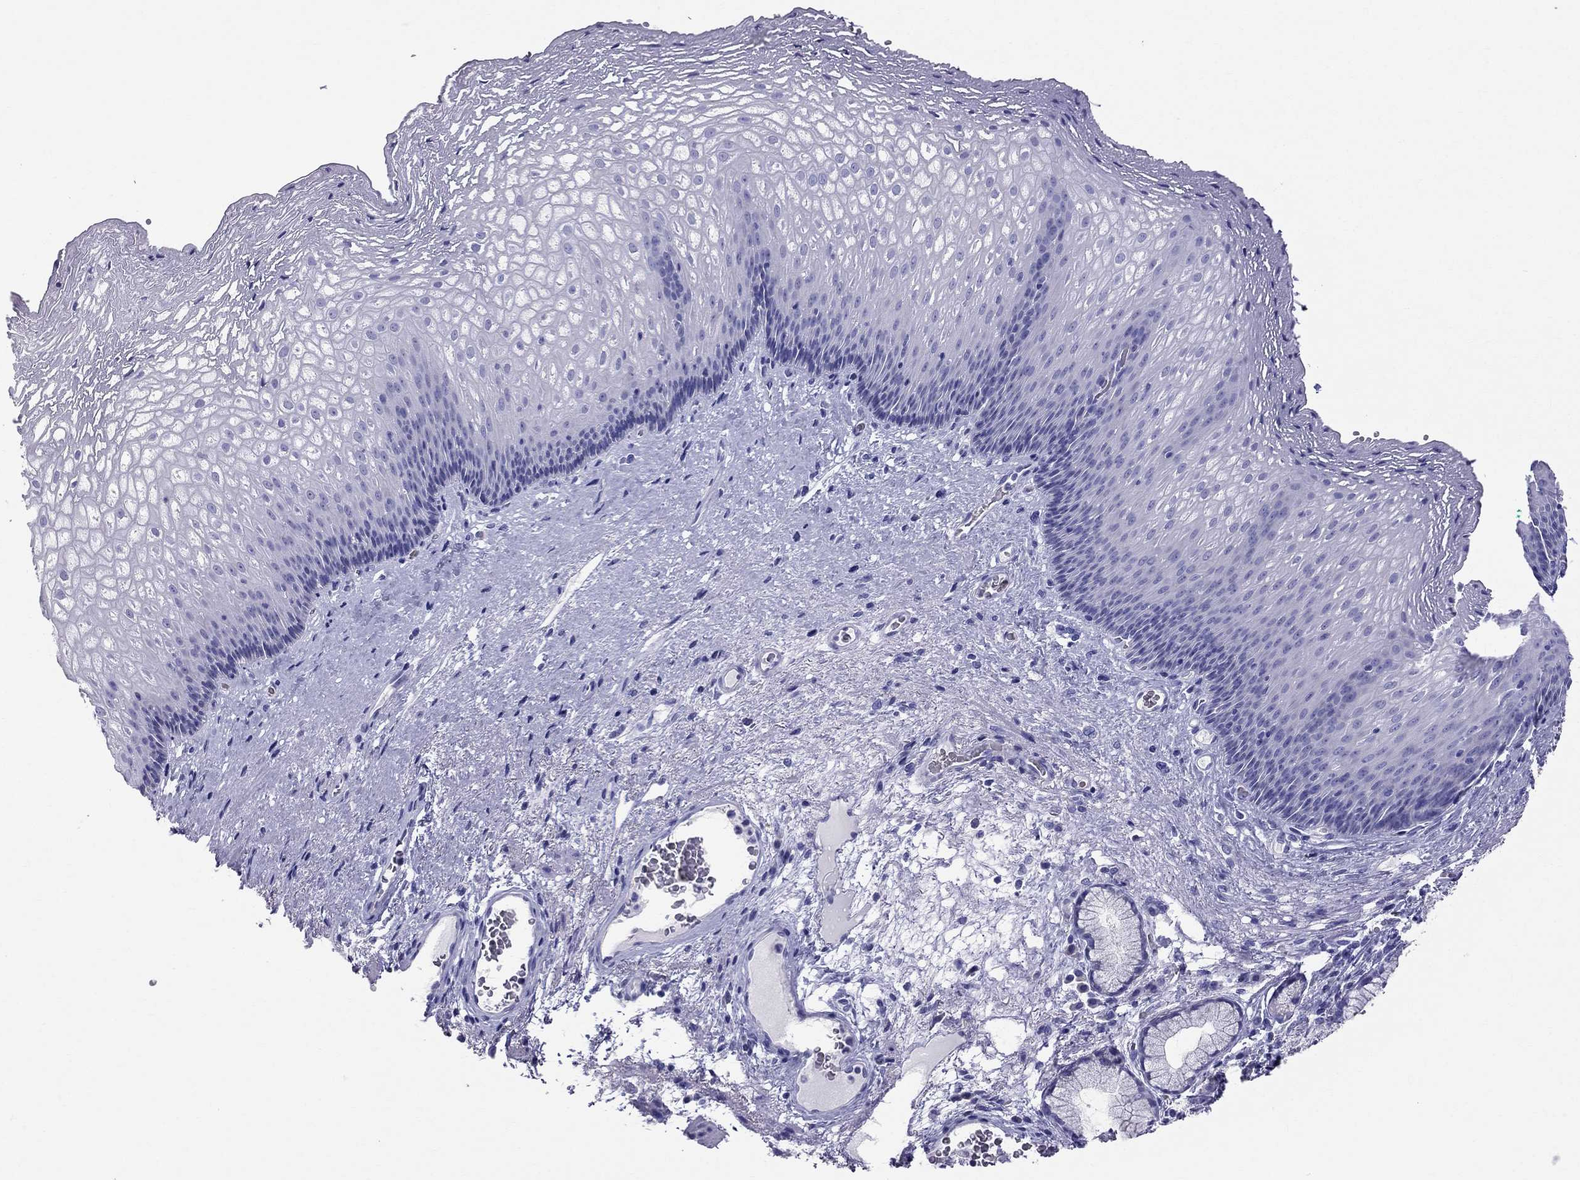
{"staining": {"intensity": "negative", "quantity": "none", "location": "none"}, "tissue": "esophagus", "cell_type": "Squamous epithelial cells", "image_type": "normal", "snomed": [{"axis": "morphology", "description": "Normal tissue, NOS"}, {"axis": "topography", "description": "Esophagus"}], "caption": "Benign esophagus was stained to show a protein in brown. There is no significant positivity in squamous epithelial cells.", "gene": "DNAAF6", "patient": {"sex": "male", "age": 76}}